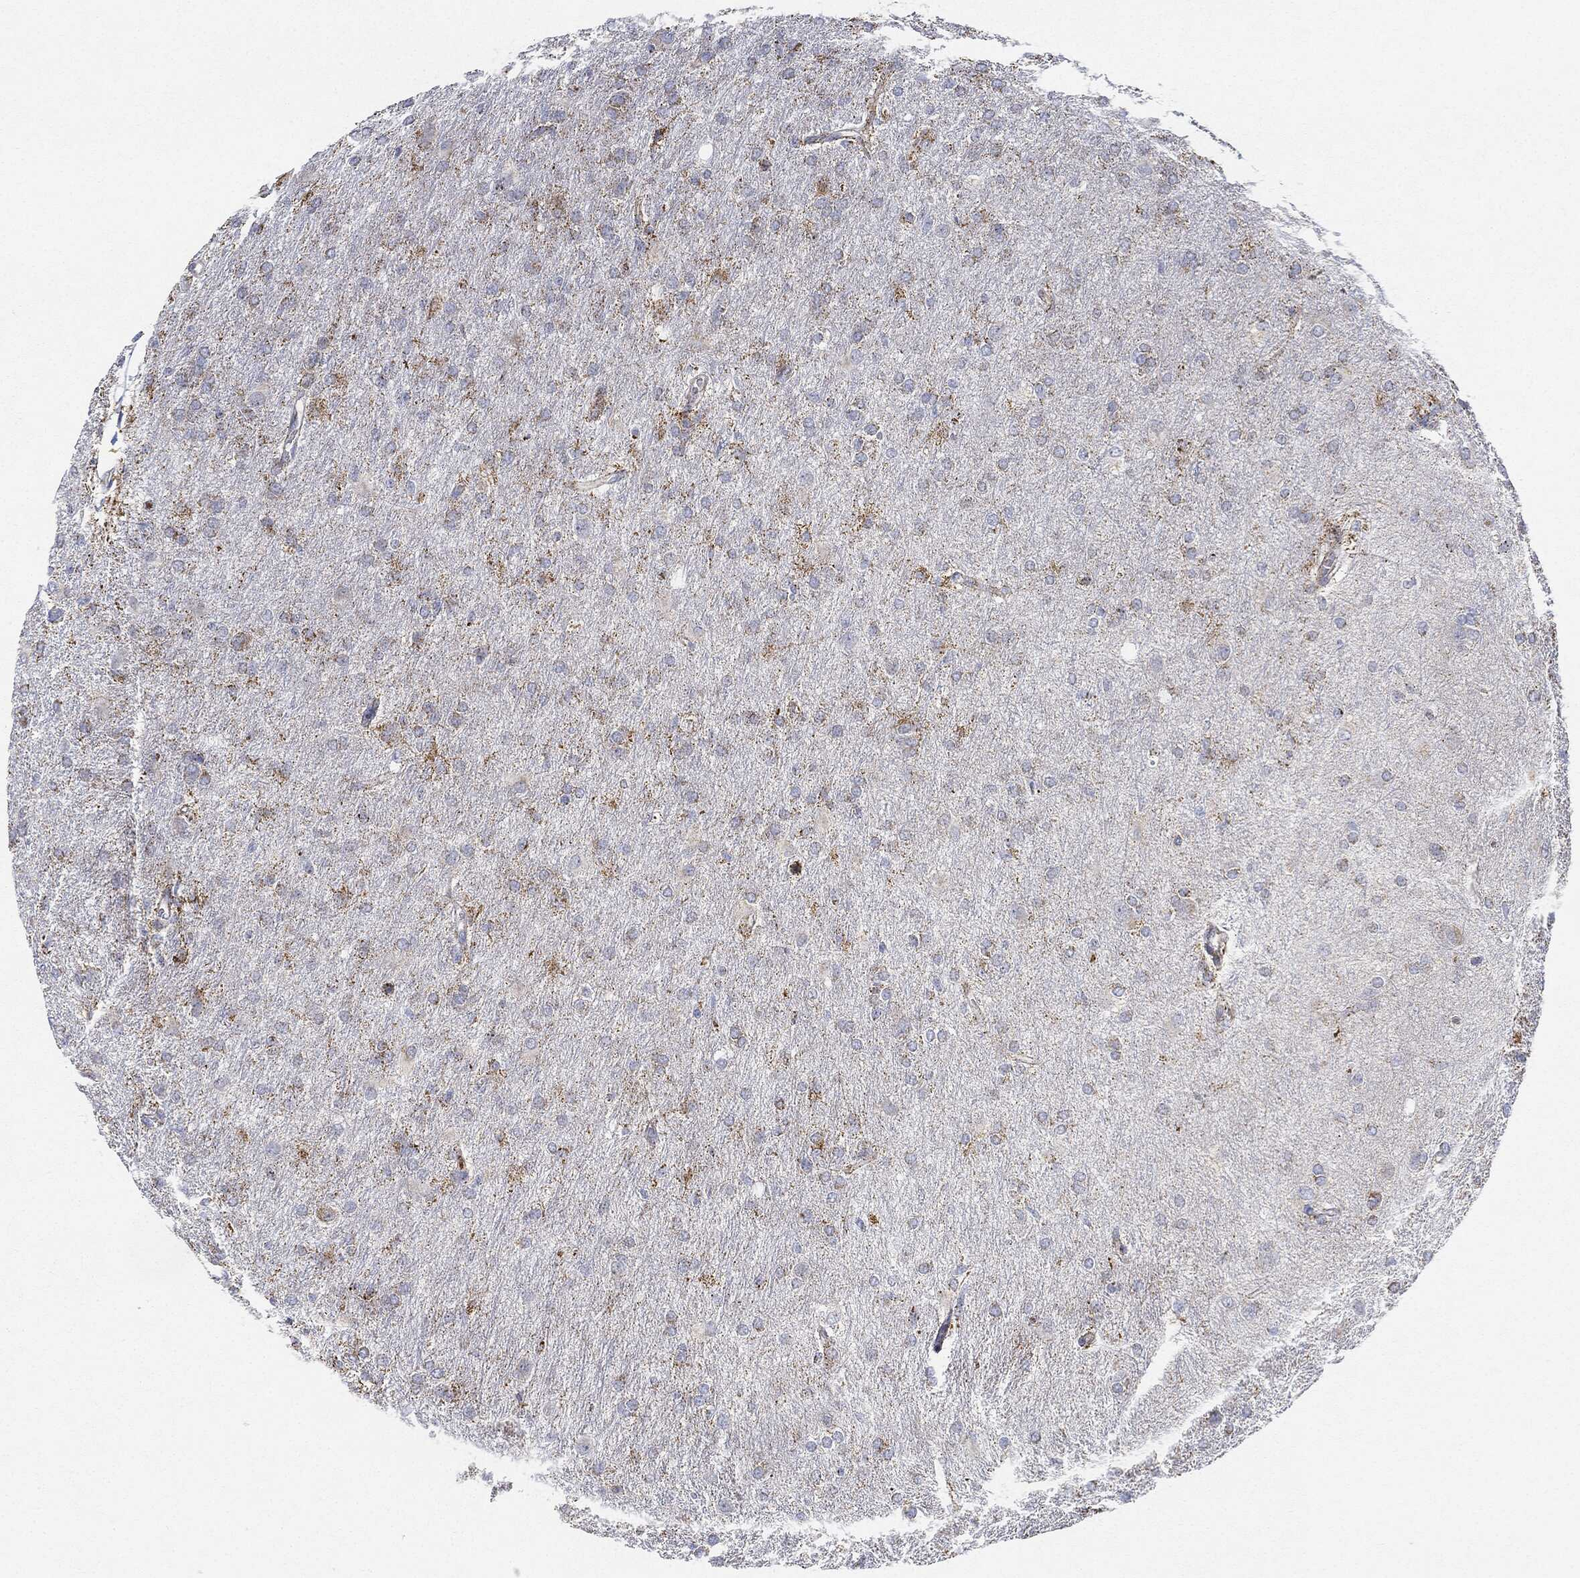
{"staining": {"intensity": "negative", "quantity": "none", "location": "none"}, "tissue": "glioma", "cell_type": "Tumor cells", "image_type": "cancer", "snomed": [{"axis": "morphology", "description": "Glioma, malignant, High grade"}, {"axis": "topography", "description": "Brain"}], "caption": "High-grade glioma (malignant) stained for a protein using immunohistochemistry exhibits no staining tumor cells.", "gene": "CAPN15", "patient": {"sex": "male", "age": 68}}